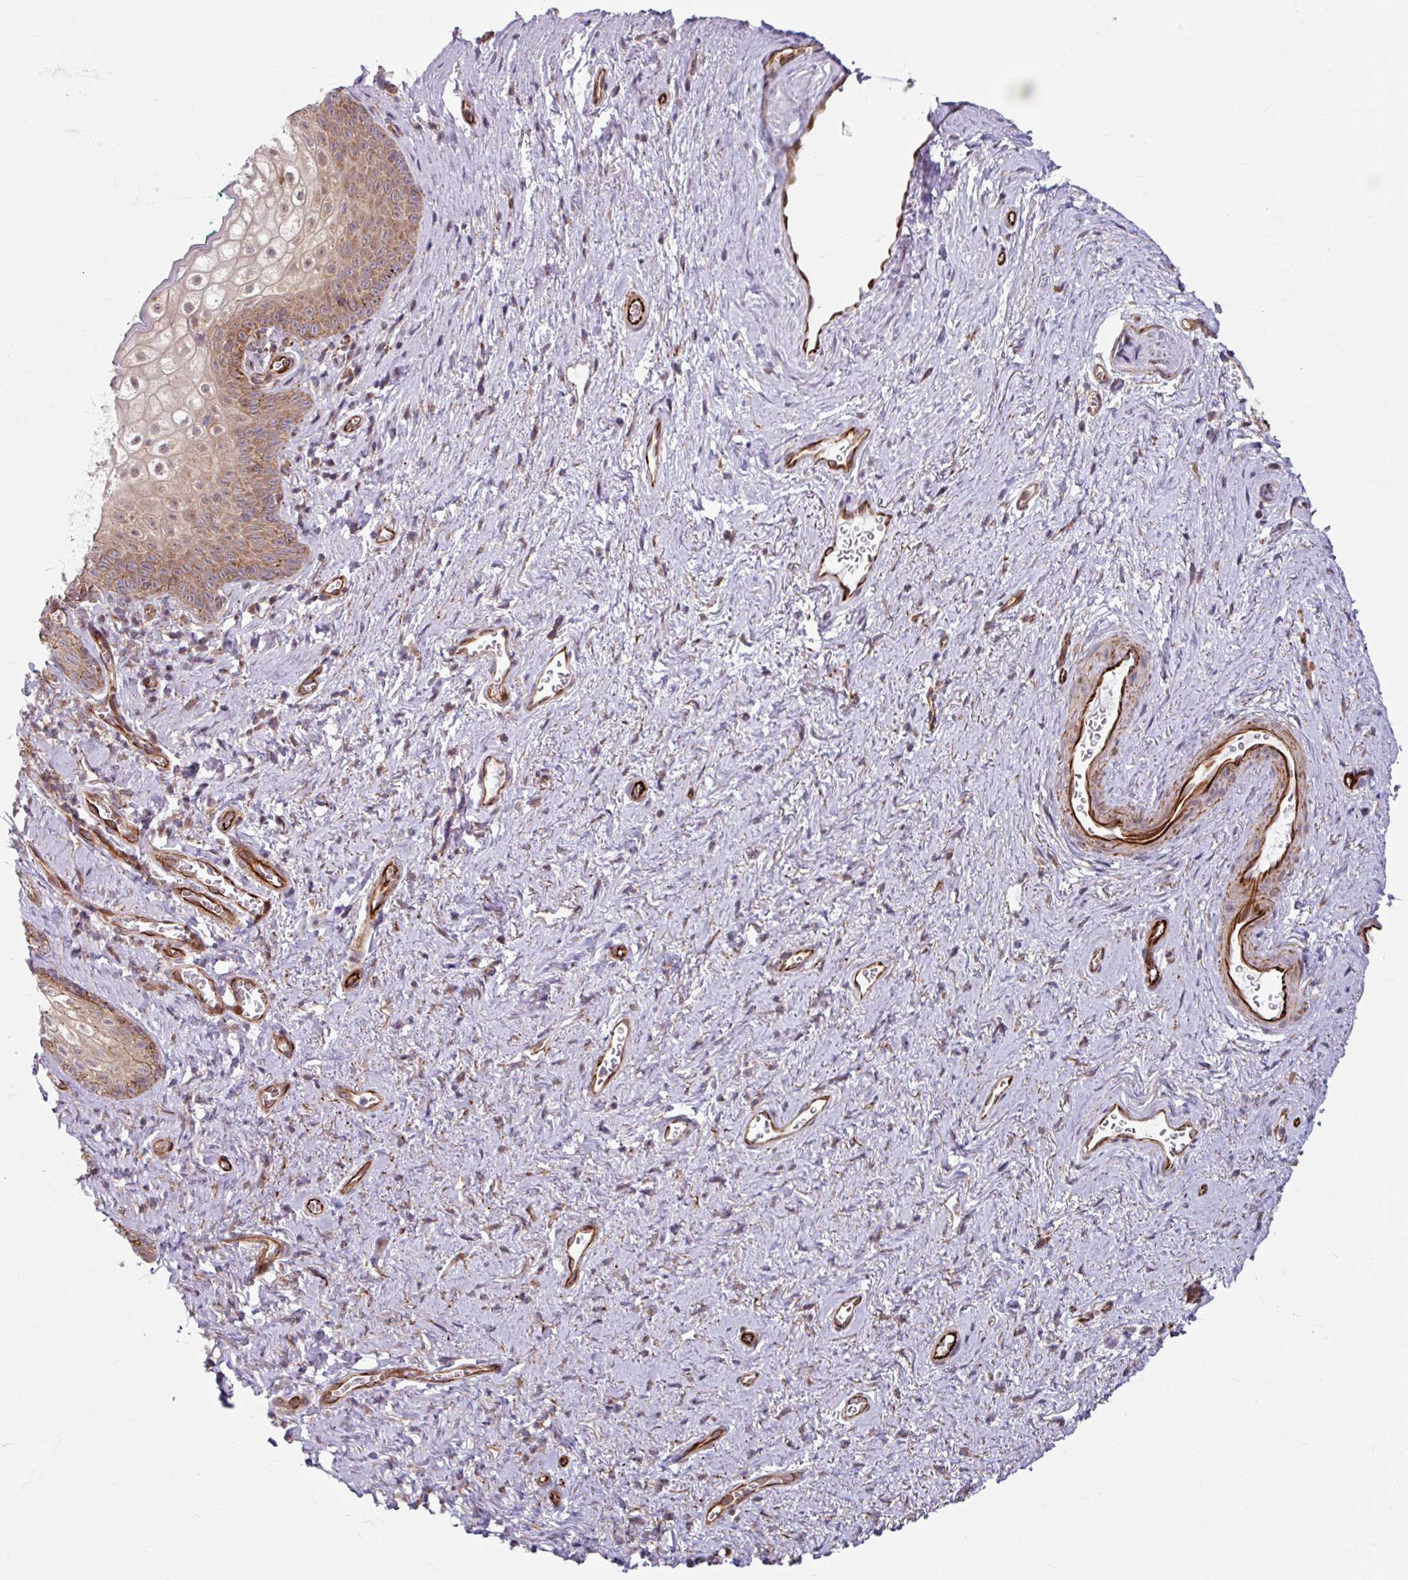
{"staining": {"intensity": "moderate", "quantity": "25%-75%", "location": "cytoplasmic/membranous"}, "tissue": "vagina", "cell_type": "Squamous epithelial cells", "image_type": "normal", "snomed": [{"axis": "morphology", "description": "Normal tissue, NOS"}, {"axis": "topography", "description": "Vulva"}, {"axis": "topography", "description": "Vagina"}, {"axis": "topography", "description": "Peripheral nerve tissue"}], "caption": "Protein analysis of unremarkable vagina shows moderate cytoplasmic/membranous staining in about 25%-75% of squamous epithelial cells. (IHC, brightfield microscopy, high magnification).", "gene": "DAAM2", "patient": {"sex": "female", "age": 66}}